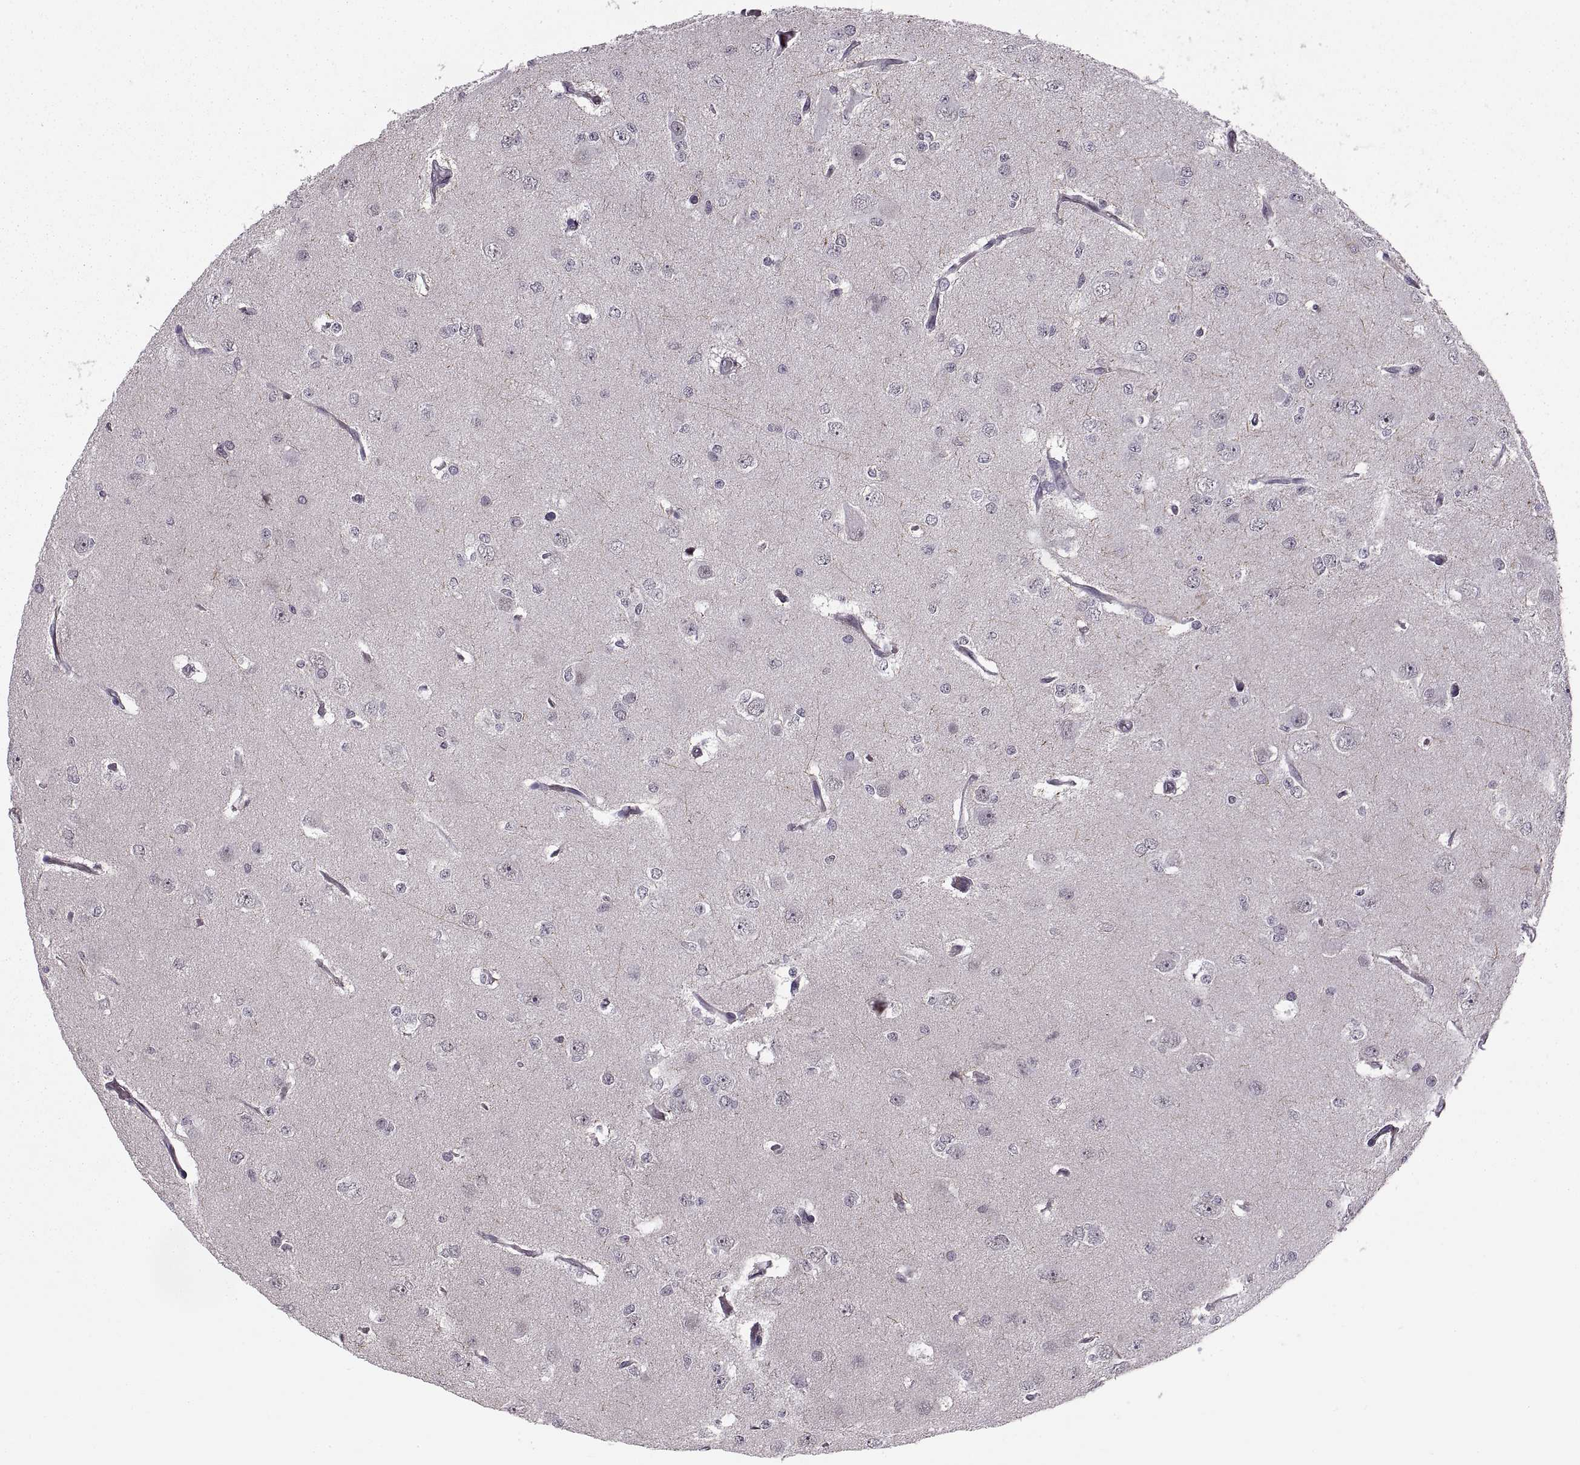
{"staining": {"intensity": "negative", "quantity": "none", "location": "none"}, "tissue": "glioma", "cell_type": "Tumor cells", "image_type": "cancer", "snomed": [{"axis": "morphology", "description": "Glioma, malignant, Low grade"}, {"axis": "topography", "description": "Brain"}], "caption": "The photomicrograph exhibits no staining of tumor cells in glioma. Nuclei are stained in blue.", "gene": "LUZP2", "patient": {"sex": "male", "age": 27}}